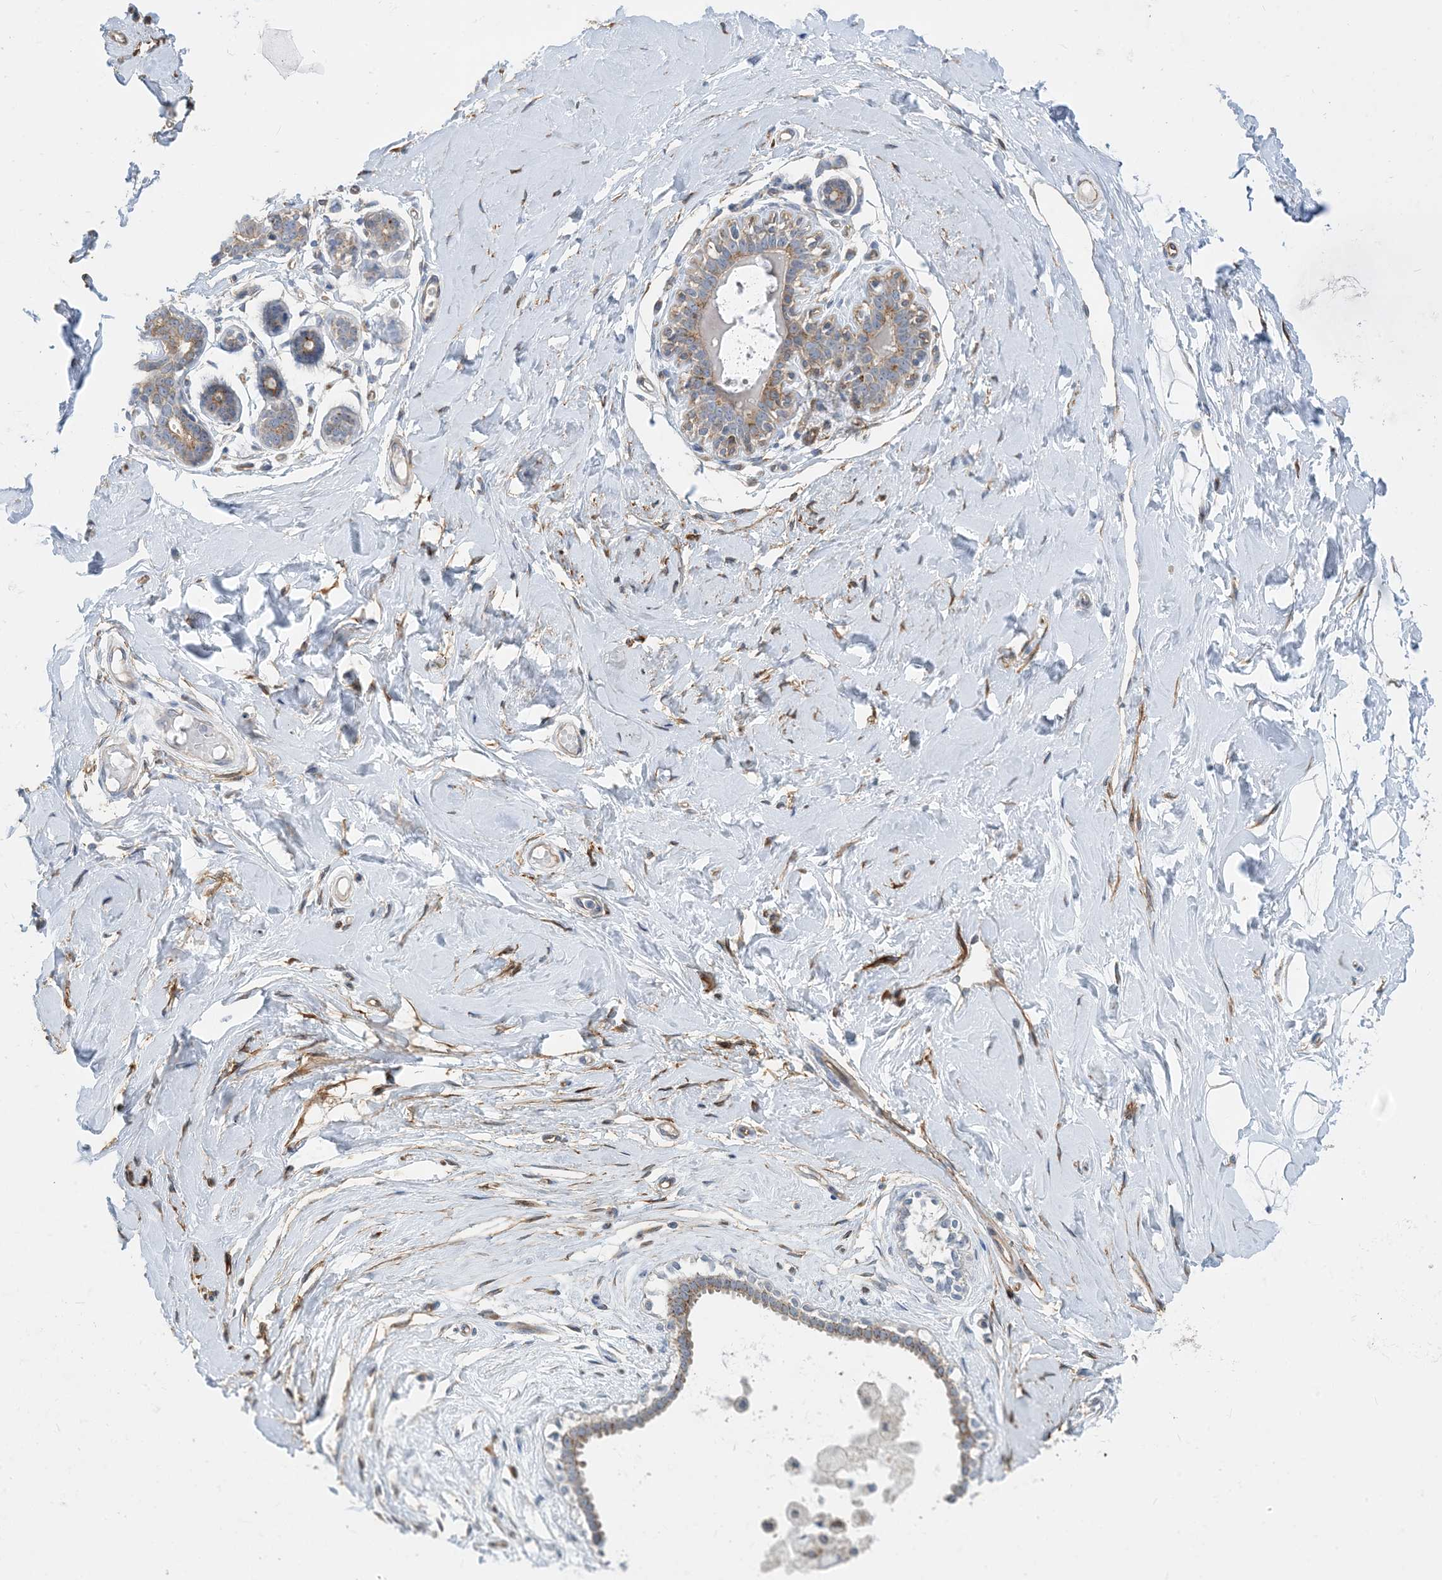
{"staining": {"intensity": "negative", "quantity": "none", "location": "none"}, "tissue": "breast", "cell_type": "Adipocytes", "image_type": "normal", "snomed": [{"axis": "morphology", "description": "Normal tissue, NOS"}, {"axis": "morphology", "description": "Adenoma, NOS"}, {"axis": "topography", "description": "Breast"}], "caption": "Photomicrograph shows no significant protein positivity in adipocytes of benign breast.", "gene": "EIF2A", "patient": {"sex": "female", "age": 23}}